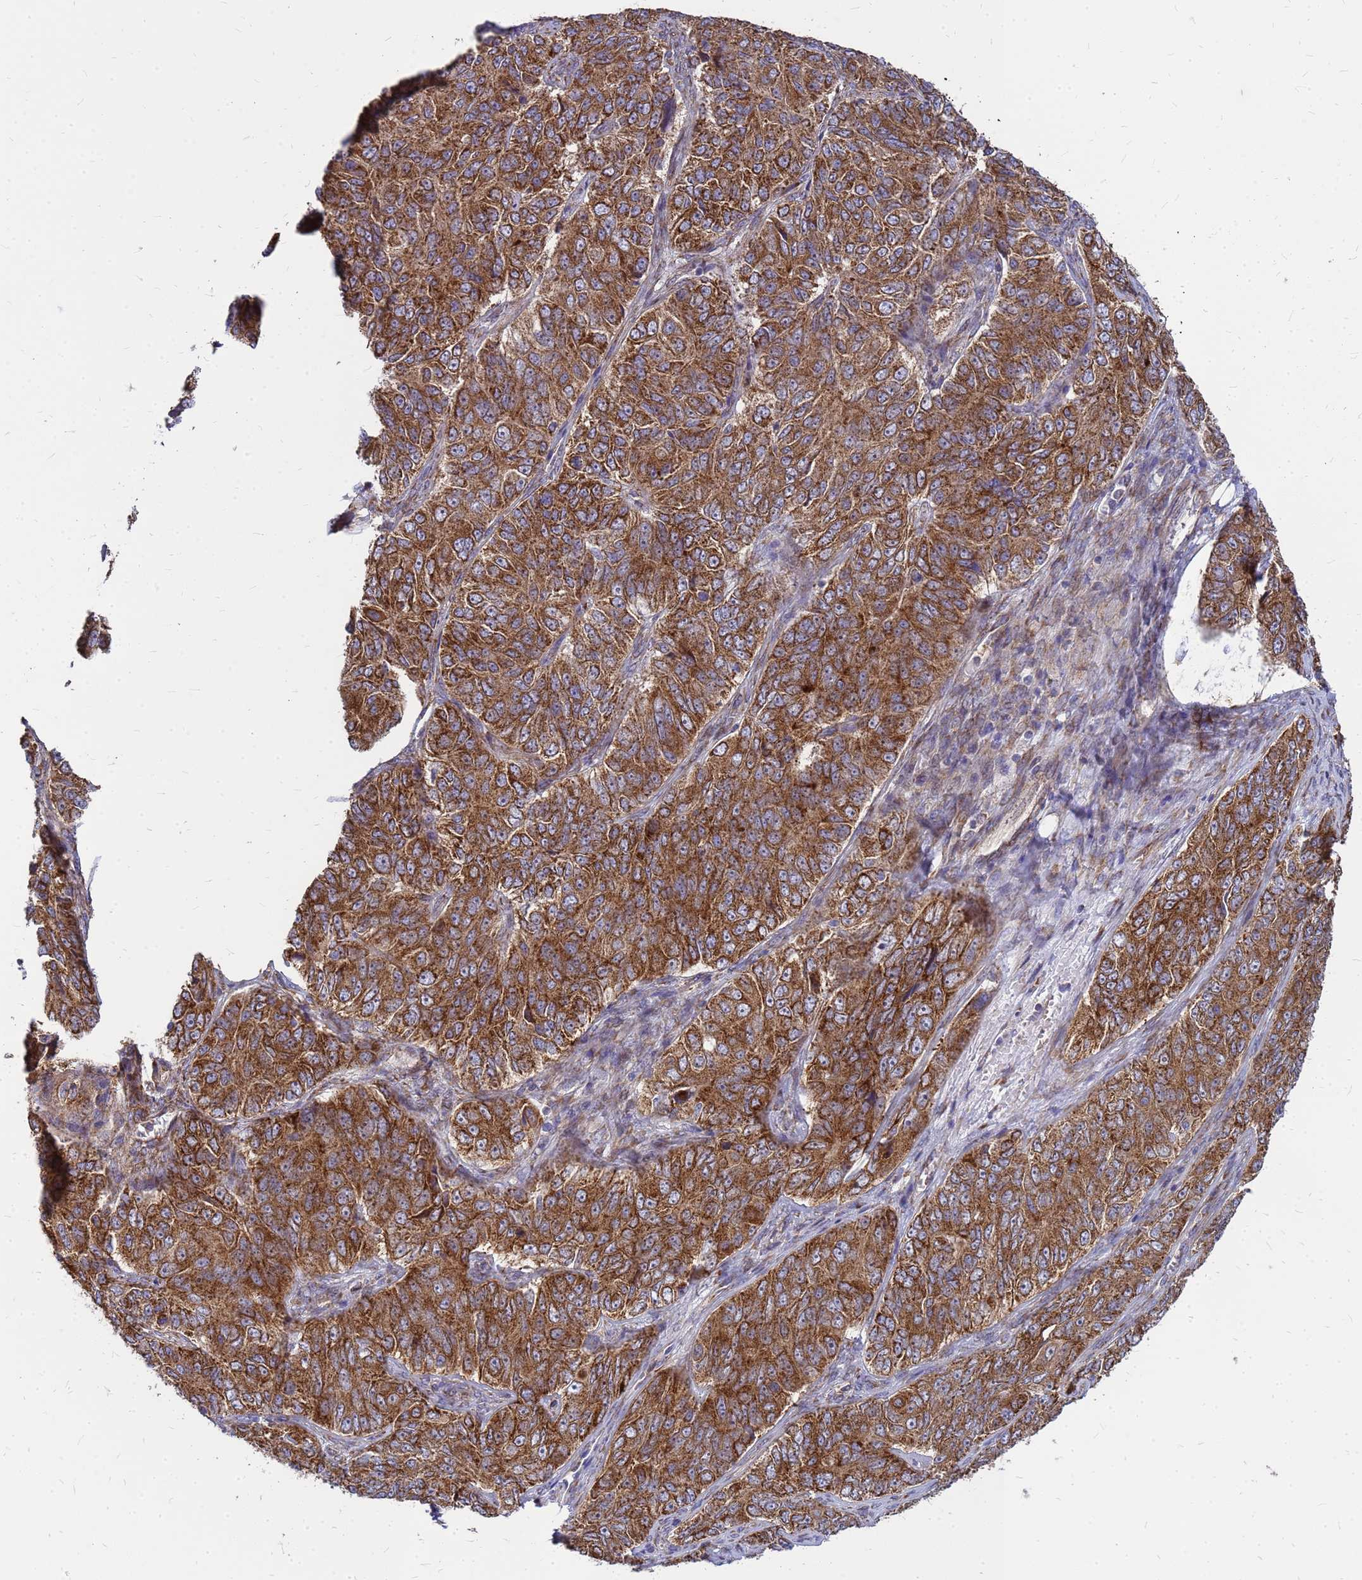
{"staining": {"intensity": "strong", "quantity": ">75%", "location": "cytoplasmic/membranous"}, "tissue": "ovarian cancer", "cell_type": "Tumor cells", "image_type": "cancer", "snomed": [{"axis": "morphology", "description": "Carcinoma, endometroid"}, {"axis": "topography", "description": "Ovary"}], "caption": "This photomicrograph displays ovarian cancer (endometroid carcinoma) stained with IHC to label a protein in brown. The cytoplasmic/membranous of tumor cells show strong positivity for the protein. Nuclei are counter-stained blue.", "gene": "FSTL4", "patient": {"sex": "female", "age": 51}}